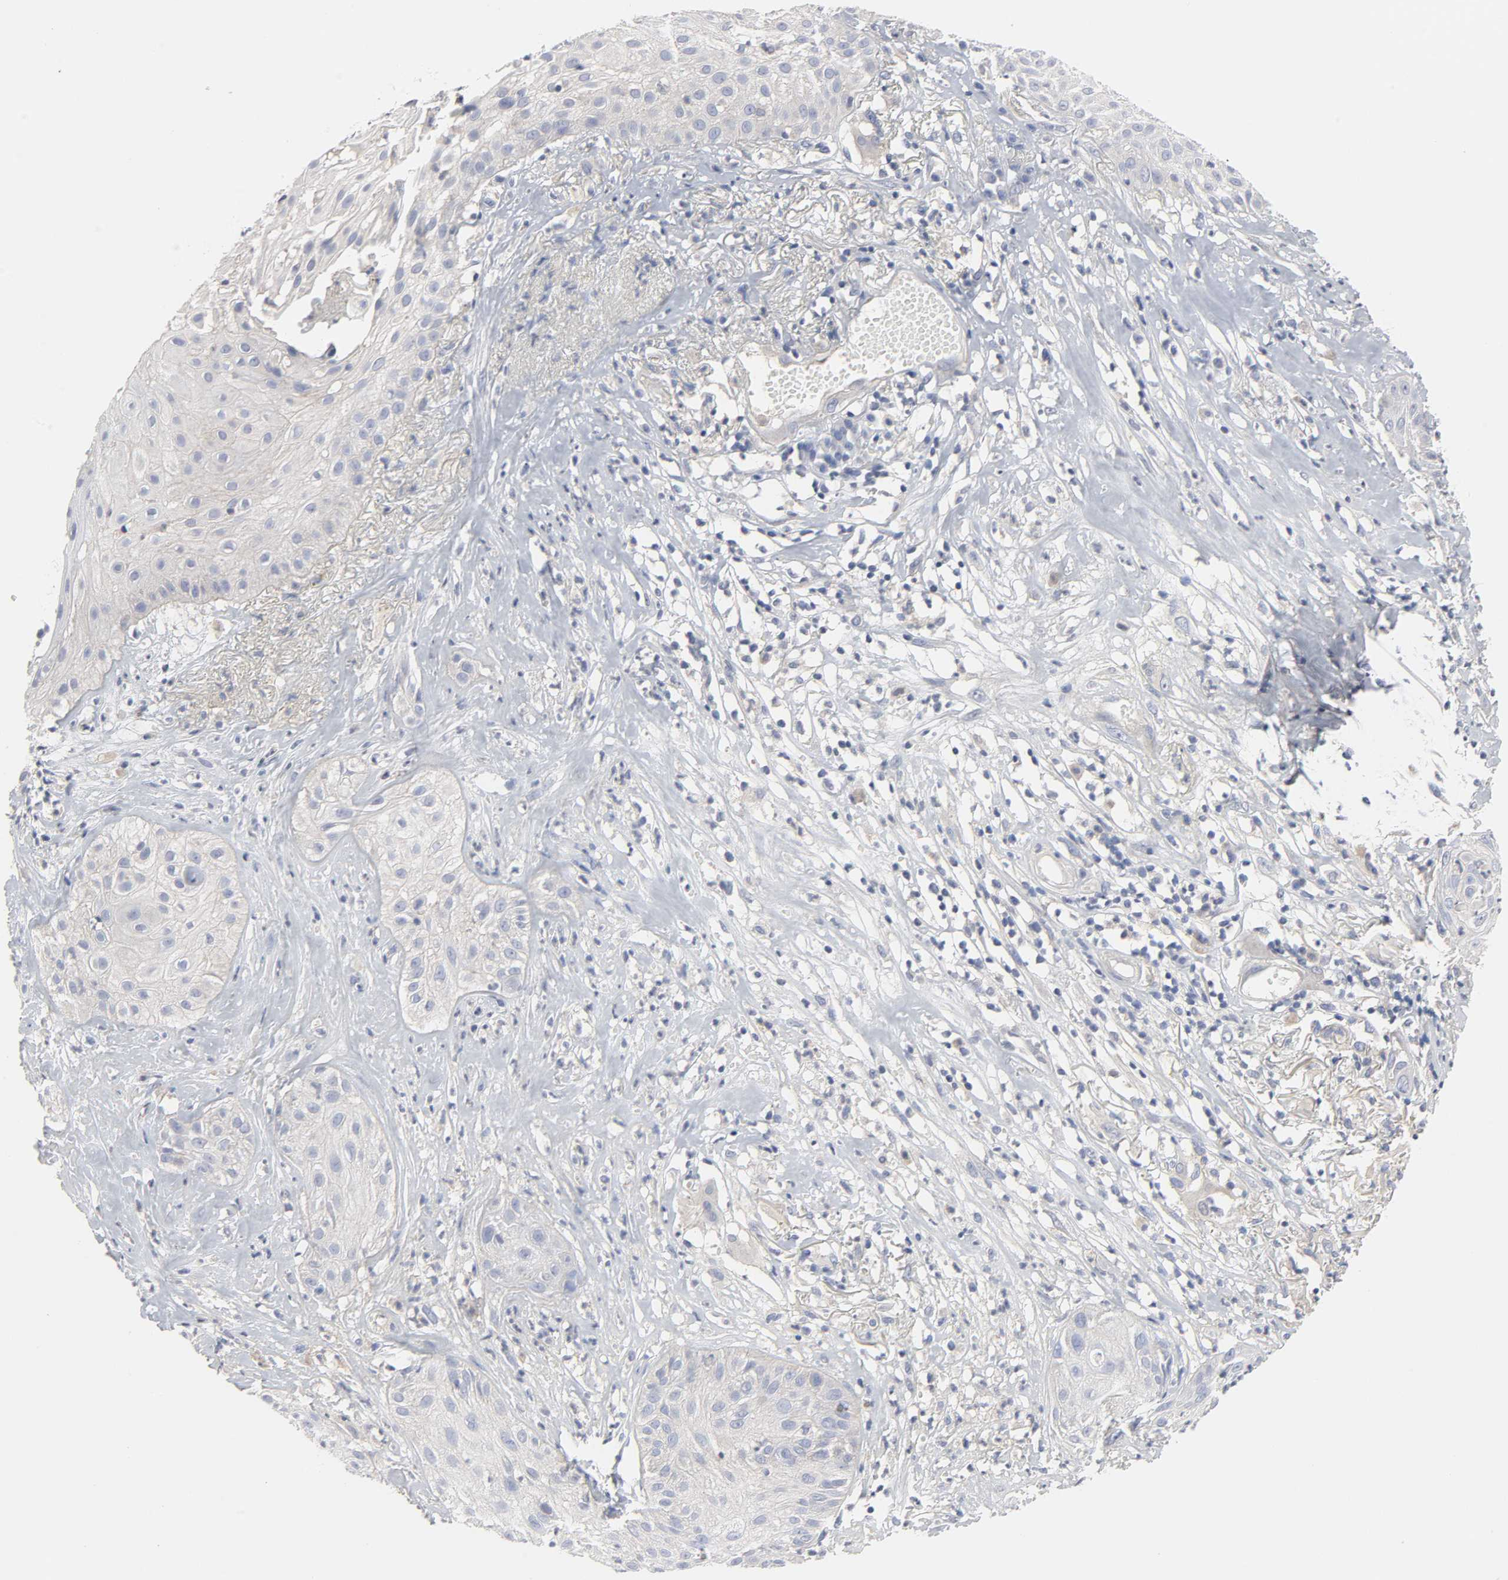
{"staining": {"intensity": "negative", "quantity": "none", "location": "none"}, "tissue": "skin cancer", "cell_type": "Tumor cells", "image_type": "cancer", "snomed": [{"axis": "morphology", "description": "Squamous cell carcinoma, NOS"}, {"axis": "topography", "description": "Skin"}], "caption": "Immunohistochemistry image of neoplastic tissue: human skin squamous cell carcinoma stained with DAB shows no significant protein positivity in tumor cells.", "gene": "ROCK1", "patient": {"sex": "male", "age": 65}}